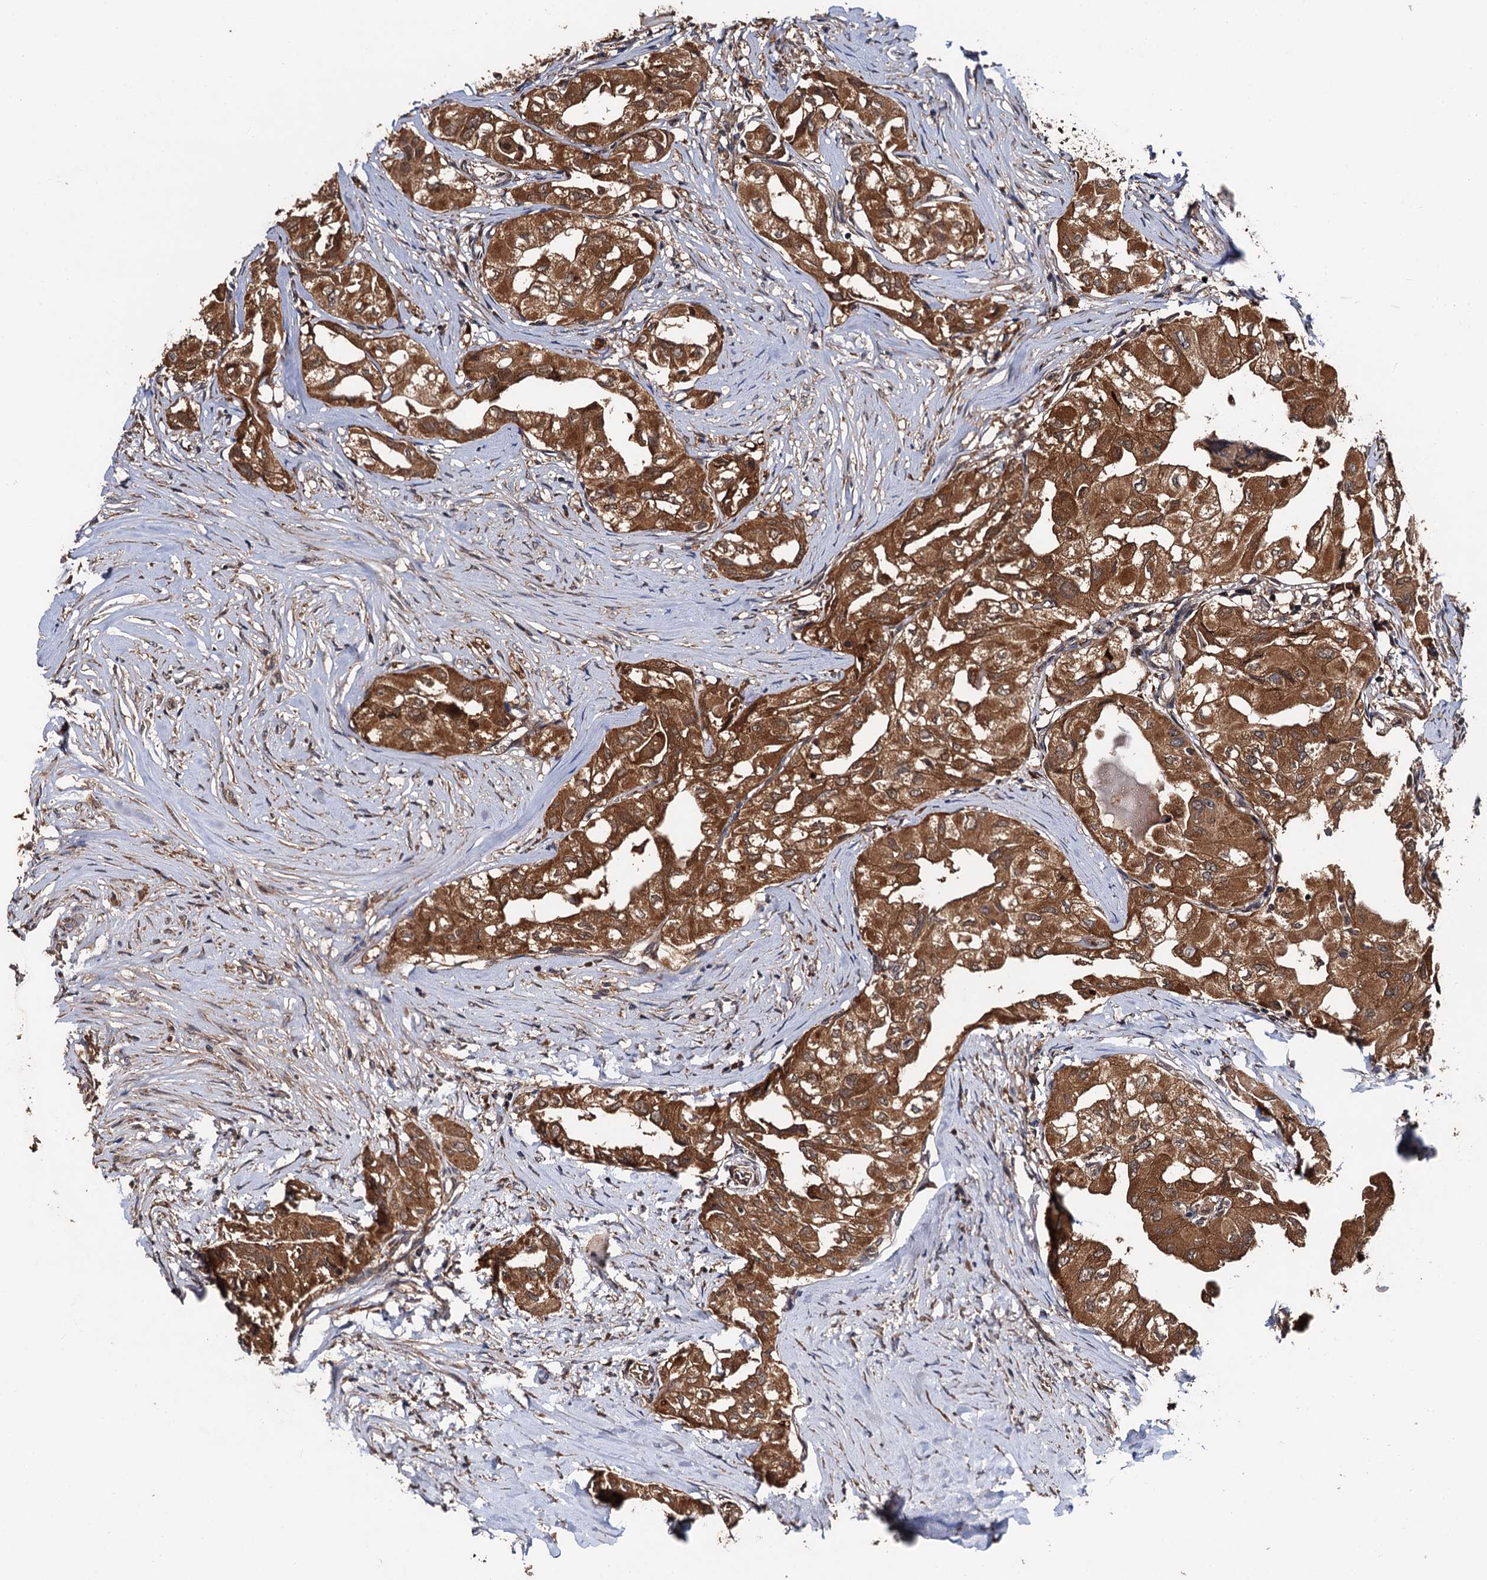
{"staining": {"intensity": "strong", "quantity": ">75%", "location": "cytoplasmic/membranous"}, "tissue": "thyroid cancer", "cell_type": "Tumor cells", "image_type": "cancer", "snomed": [{"axis": "morphology", "description": "Papillary adenocarcinoma, NOS"}, {"axis": "topography", "description": "Thyroid gland"}], "caption": "This photomicrograph displays thyroid papillary adenocarcinoma stained with immunohistochemistry (IHC) to label a protein in brown. The cytoplasmic/membranous of tumor cells show strong positivity for the protein. Nuclei are counter-stained blue.", "gene": "MIER2", "patient": {"sex": "female", "age": 59}}